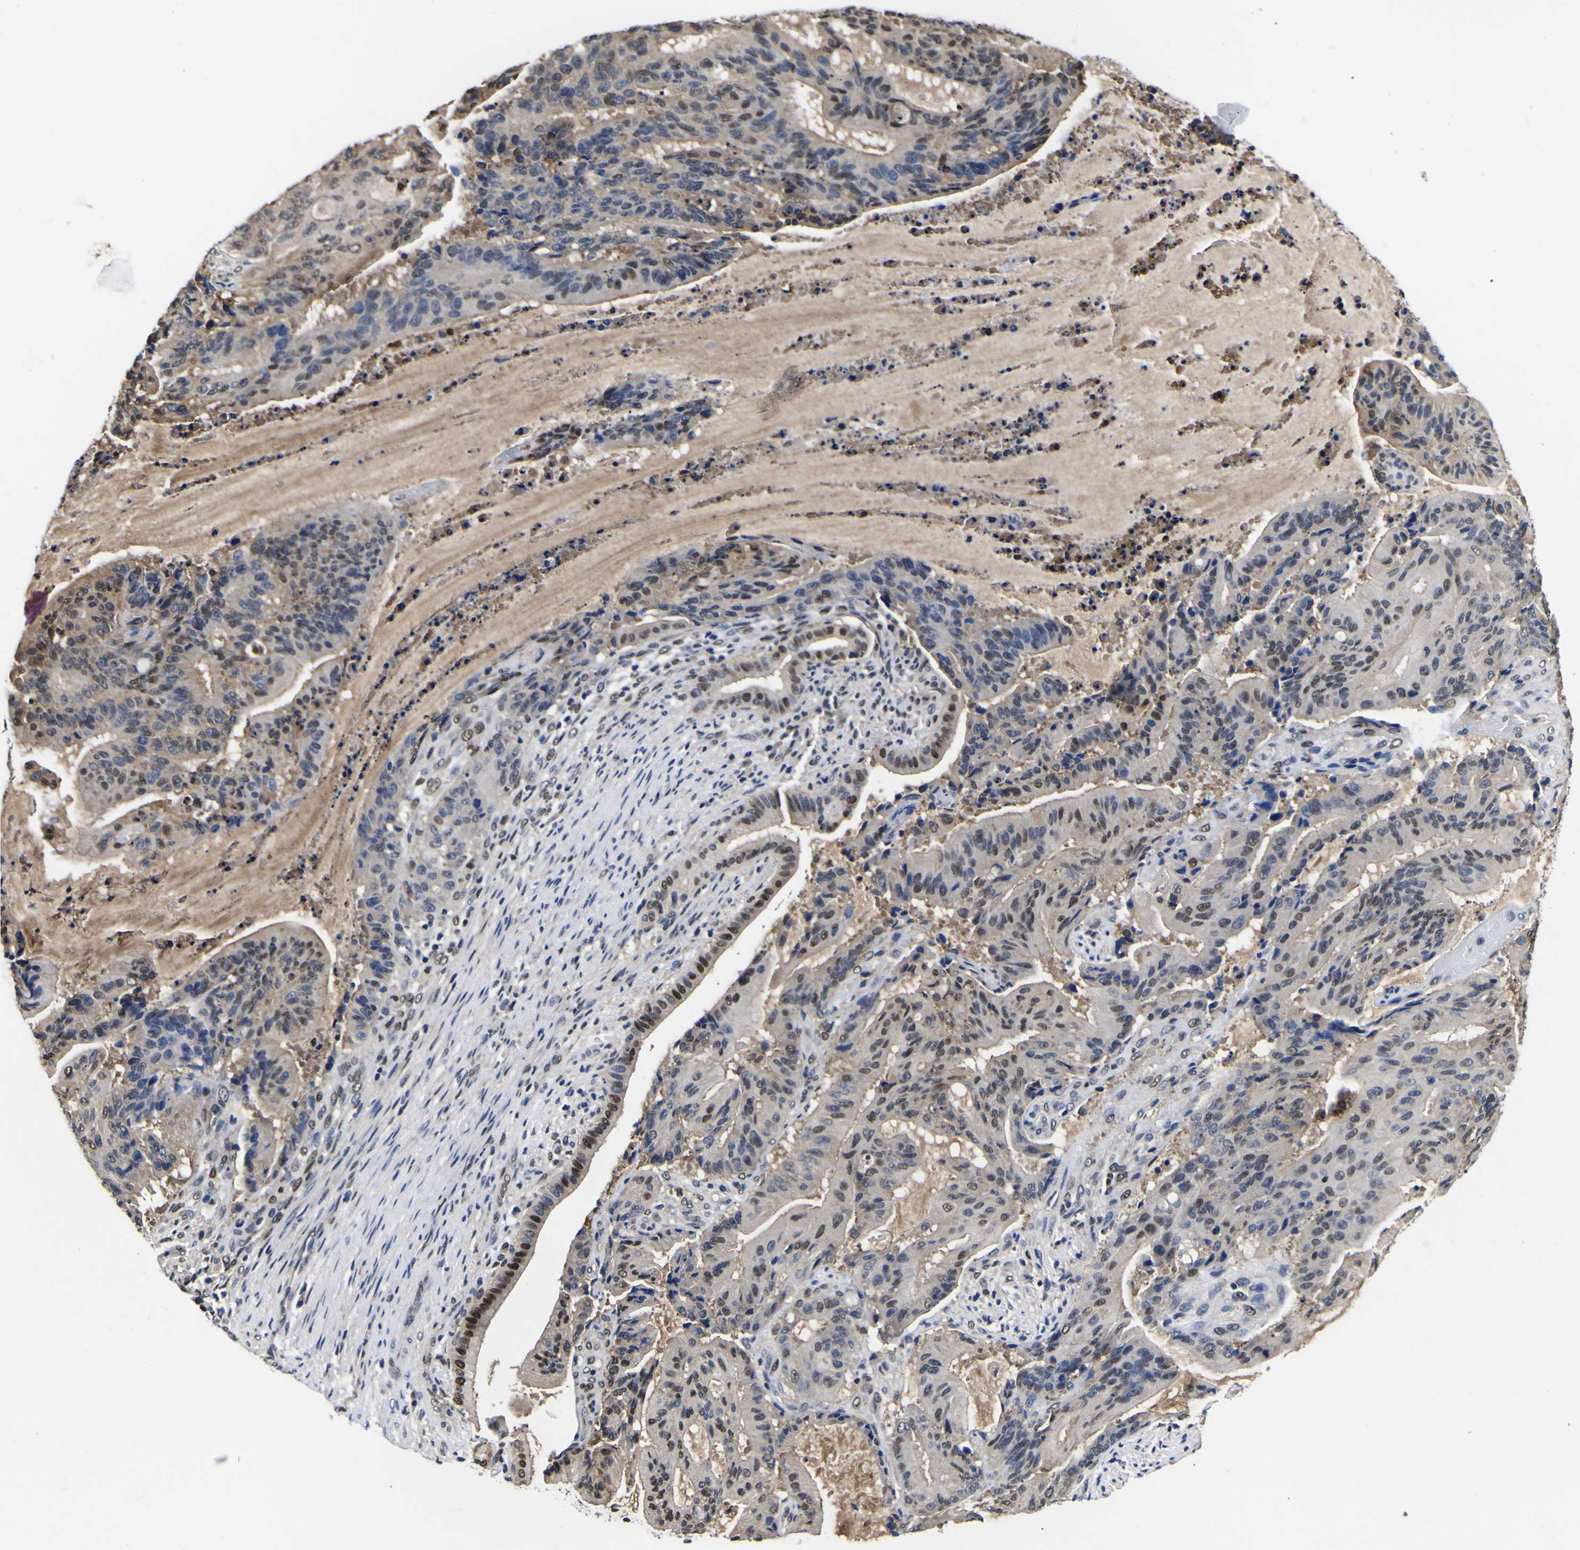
{"staining": {"intensity": "moderate", "quantity": "<25%", "location": "nuclear"}, "tissue": "liver cancer", "cell_type": "Tumor cells", "image_type": "cancer", "snomed": [{"axis": "morphology", "description": "Cholangiocarcinoma"}, {"axis": "topography", "description": "Liver"}], "caption": "Protein staining of liver cancer tissue shows moderate nuclear positivity in approximately <25% of tumor cells.", "gene": "FAM110B", "patient": {"sex": "female", "age": 73}}